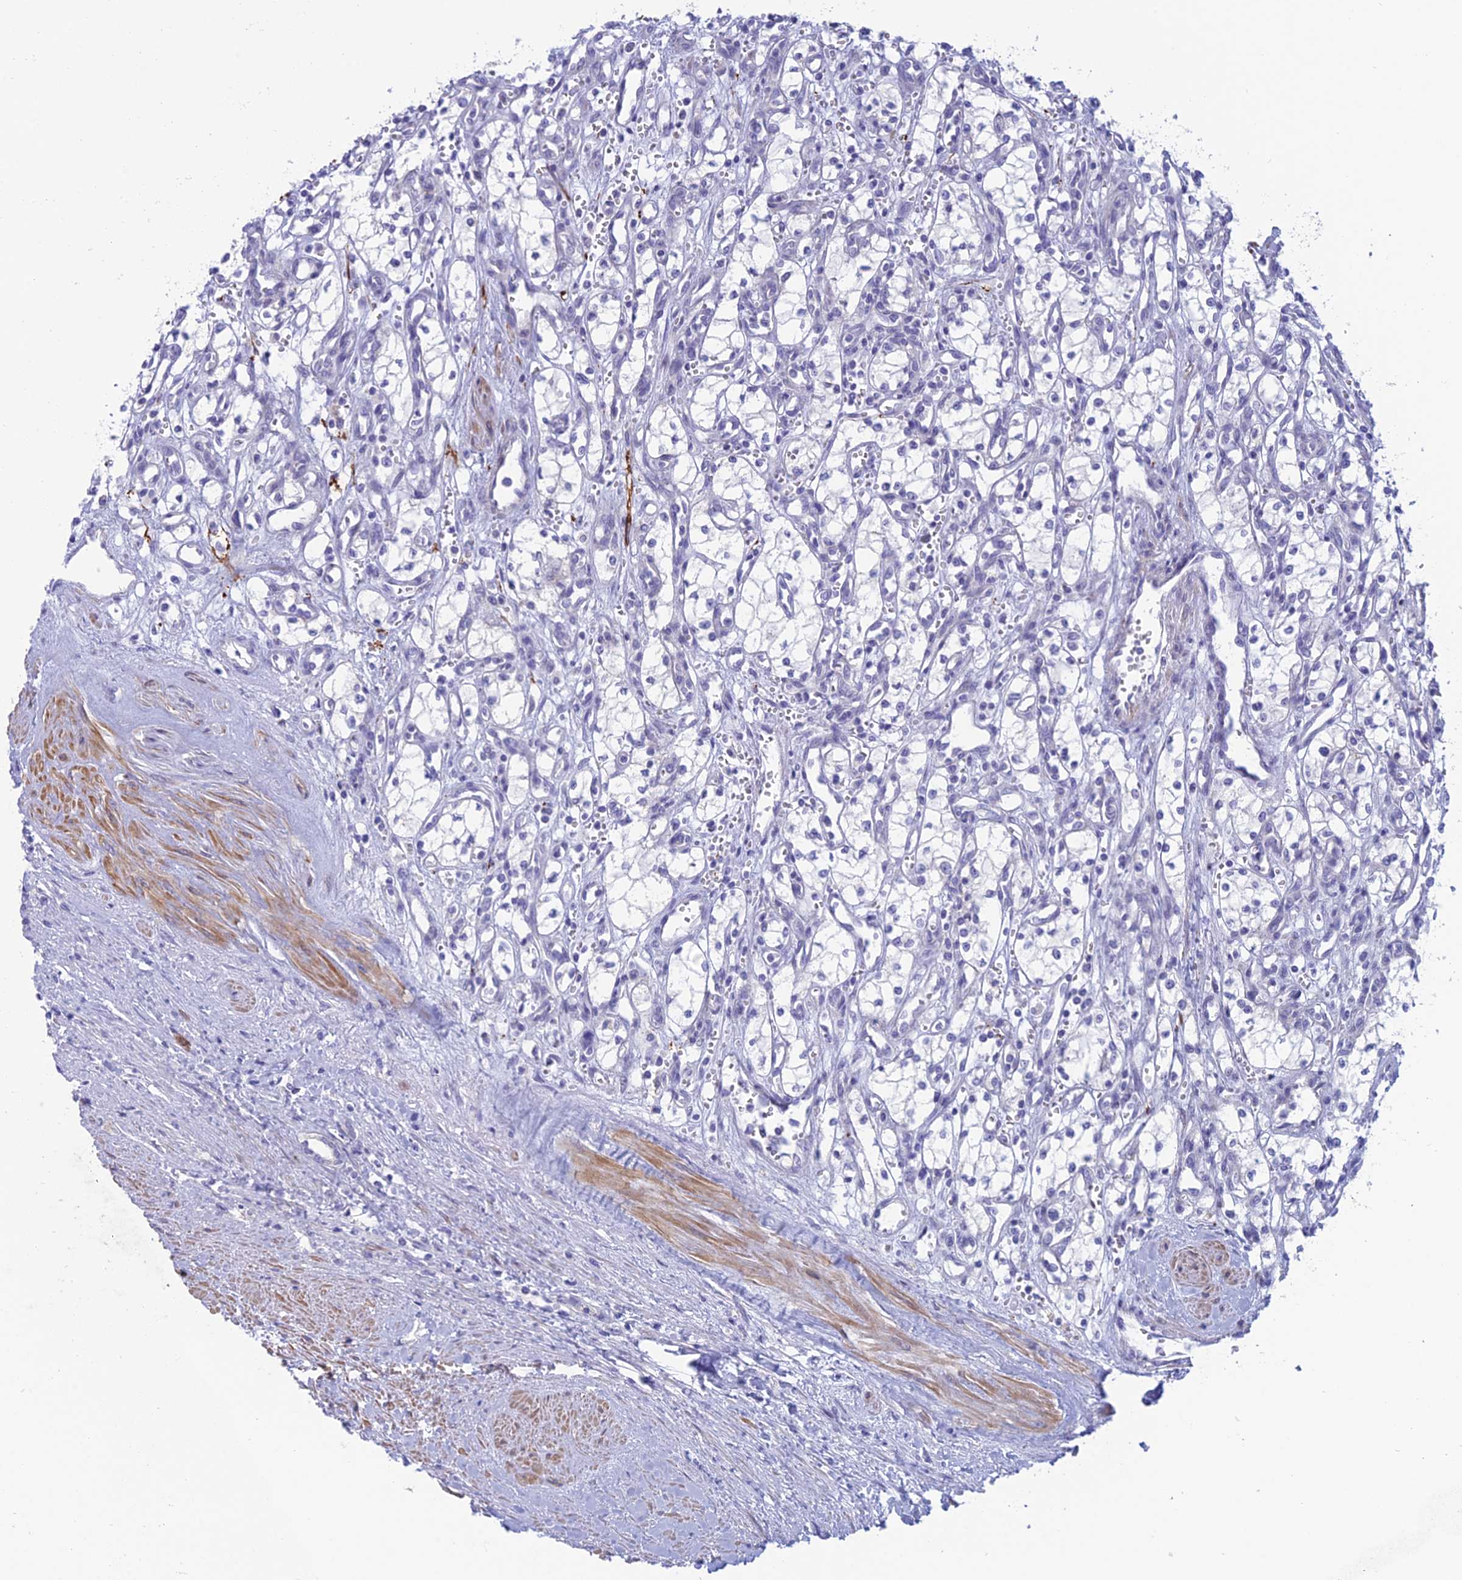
{"staining": {"intensity": "negative", "quantity": "none", "location": "none"}, "tissue": "renal cancer", "cell_type": "Tumor cells", "image_type": "cancer", "snomed": [{"axis": "morphology", "description": "Adenocarcinoma, NOS"}, {"axis": "topography", "description": "Kidney"}], "caption": "Renal cancer was stained to show a protein in brown. There is no significant staining in tumor cells.", "gene": "XPO7", "patient": {"sex": "male", "age": 59}}